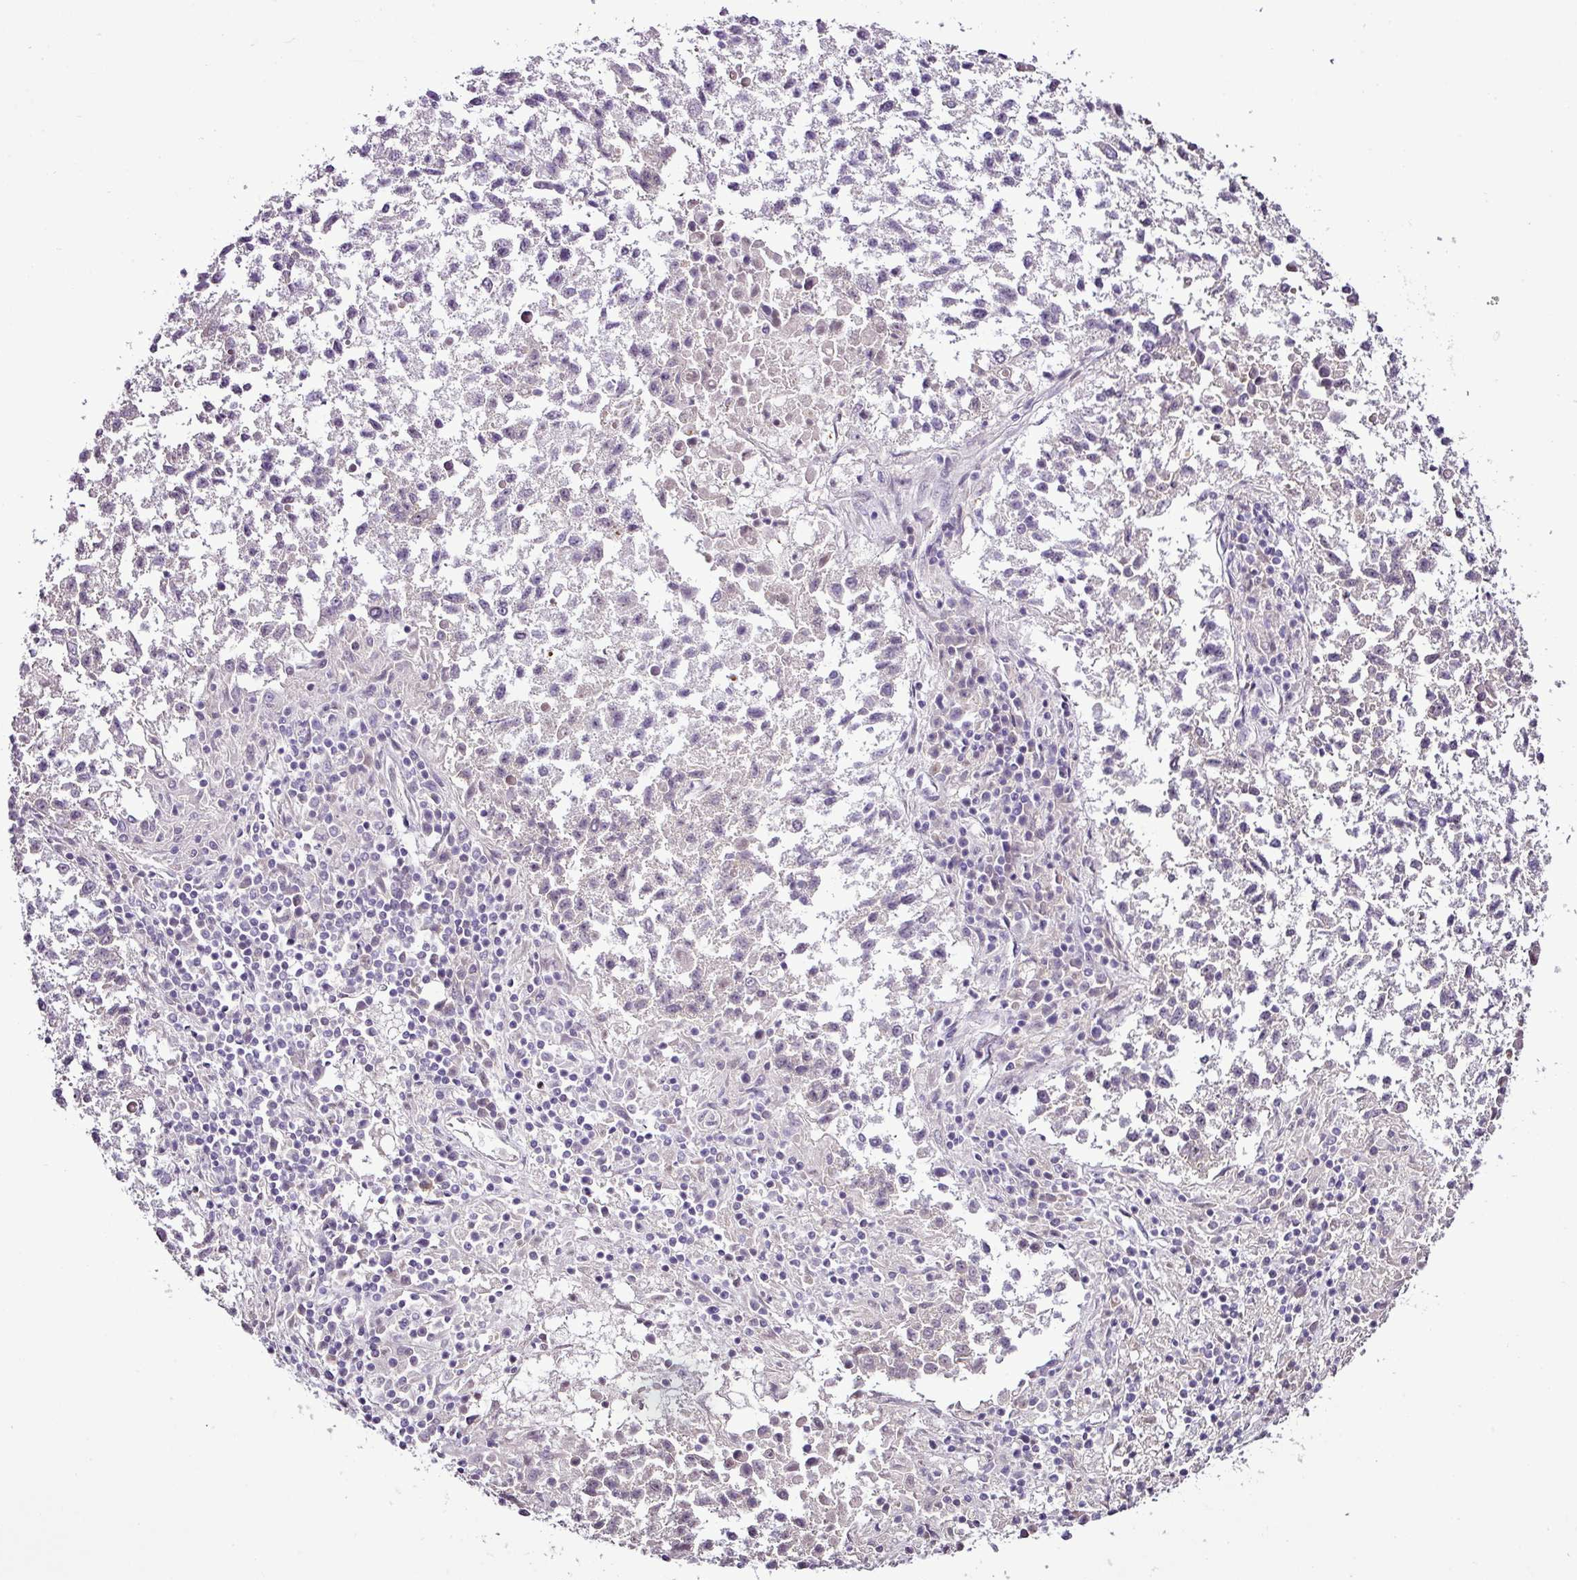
{"staining": {"intensity": "negative", "quantity": "none", "location": "none"}, "tissue": "lung cancer", "cell_type": "Tumor cells", "image_type": "cancer", "snomed": [{"axis": "morphology", "description": "Squamous cell carcinoma, NOS"}, {"axis": "topography", "description": "Lung"}], "caption": "There is no significant expression in tumor cells of lung cancer (squamous cell carcinoma). The staining was performed using DAB (3,3'-diaminobenzidine) to visualize the protein expression in brown, while the nuclei were stained in blue with hematoxylin (Magnification: 20x).", "gene": "TEX30", "patient": {"sex": "male", "age": 73}}